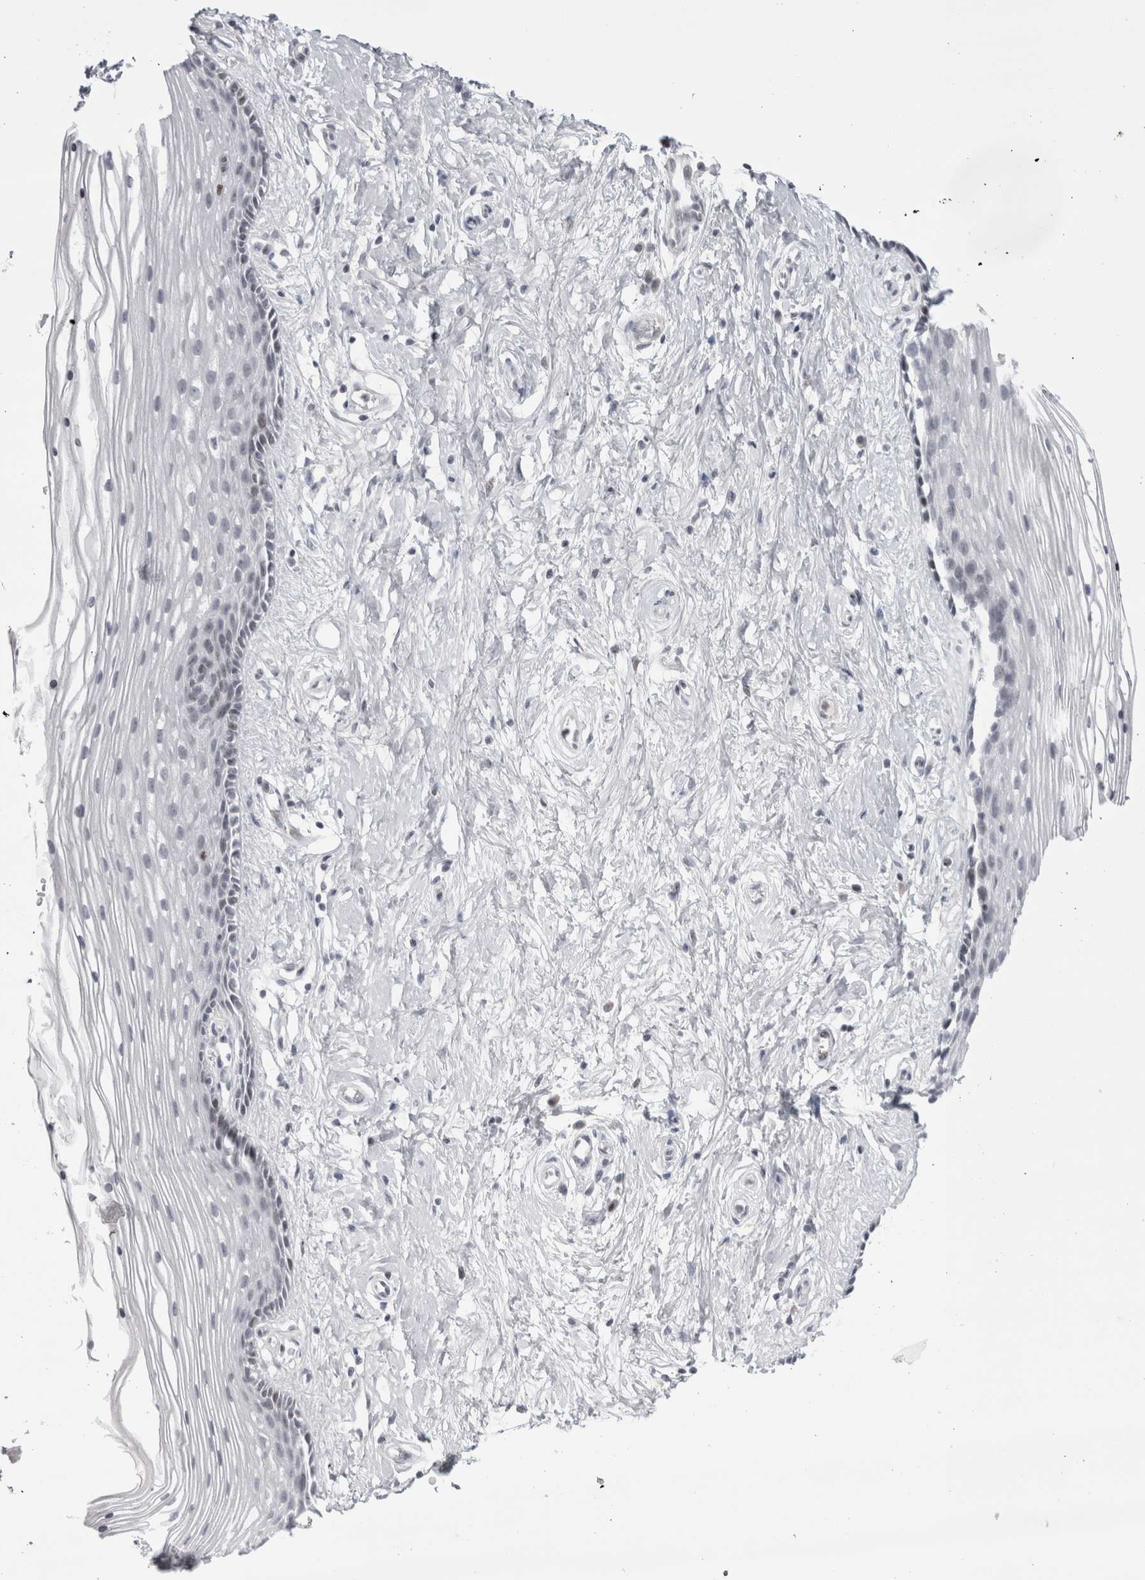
{"staining": {"intensity": "negative", "quantity": "none", "location": "none"}, "tissue": "vagina", "cell_type": "Squamous epithelial cells", "image_type": "normal", "snomed": [{"axis": "morphology", "description": "Normal tissue, NOS"}, {"axis": "topography", "description": "Vagina"}], "caption": "IHC photomicrograph of unremarkable human vagina stained for a protein (brown), which displays no positivity in squamous epithelial cells.", "gene": "FNDC8", "patient": {"sex": "female", "age": 46}}